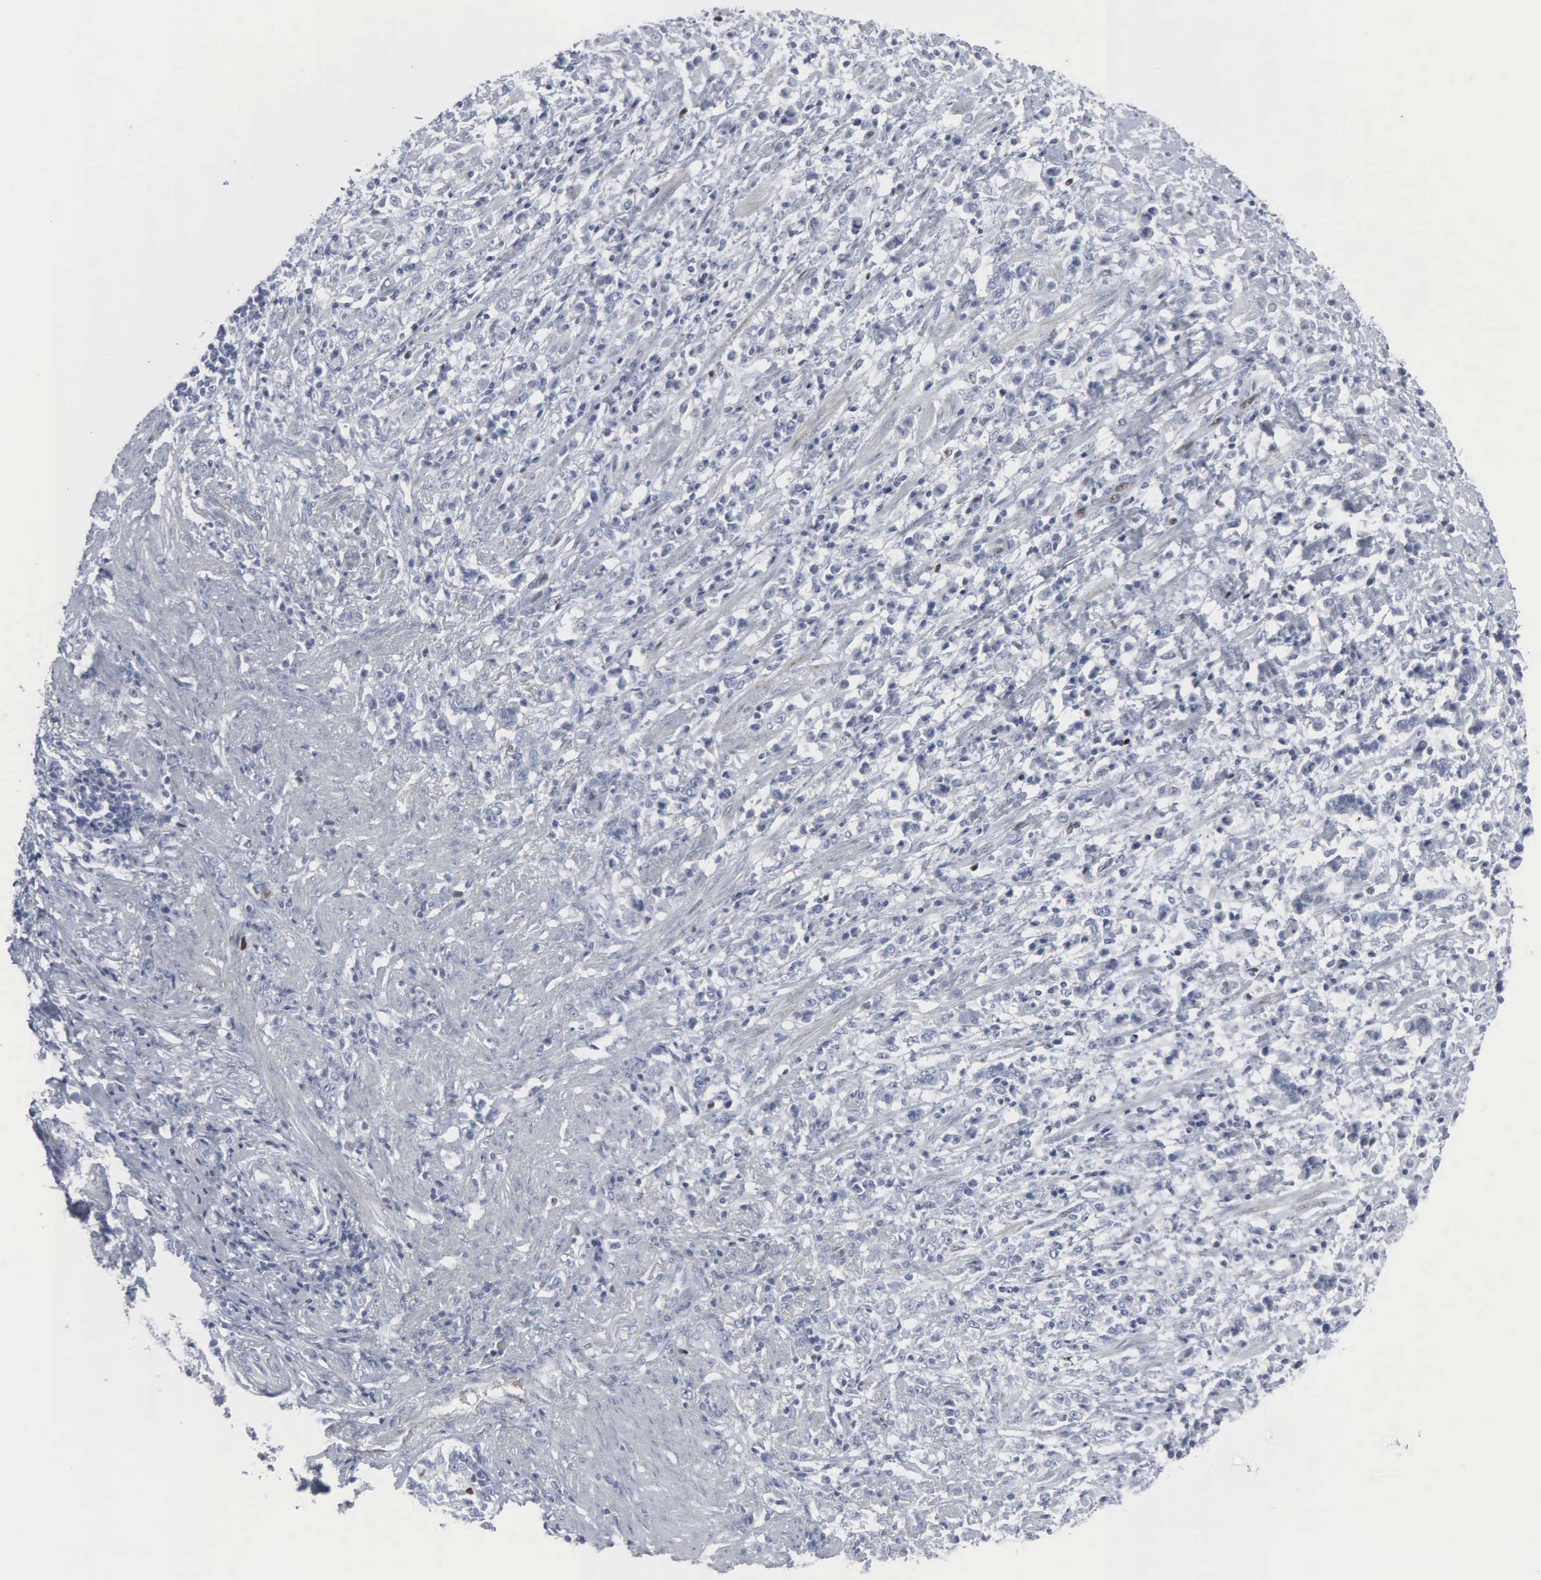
{"staining": {"intensity": "negative", "quantity": "none", "location": "none"}, "tissue": "stomach cancer", "cell_type": "Tumor cells", "image_type": "cancer", "snomed": [{"axis": "morphology", "description": "Adenocarcinoma, NOS"}, {"axis": "topography", "description": "Stomach, lower"}], "caption": "An image of stomach adenocarcinoma stained for a protein reveals no brown staining in tumor cells.", "gene": "CCND3", "patient": {"sex": "male", "age": 88}}